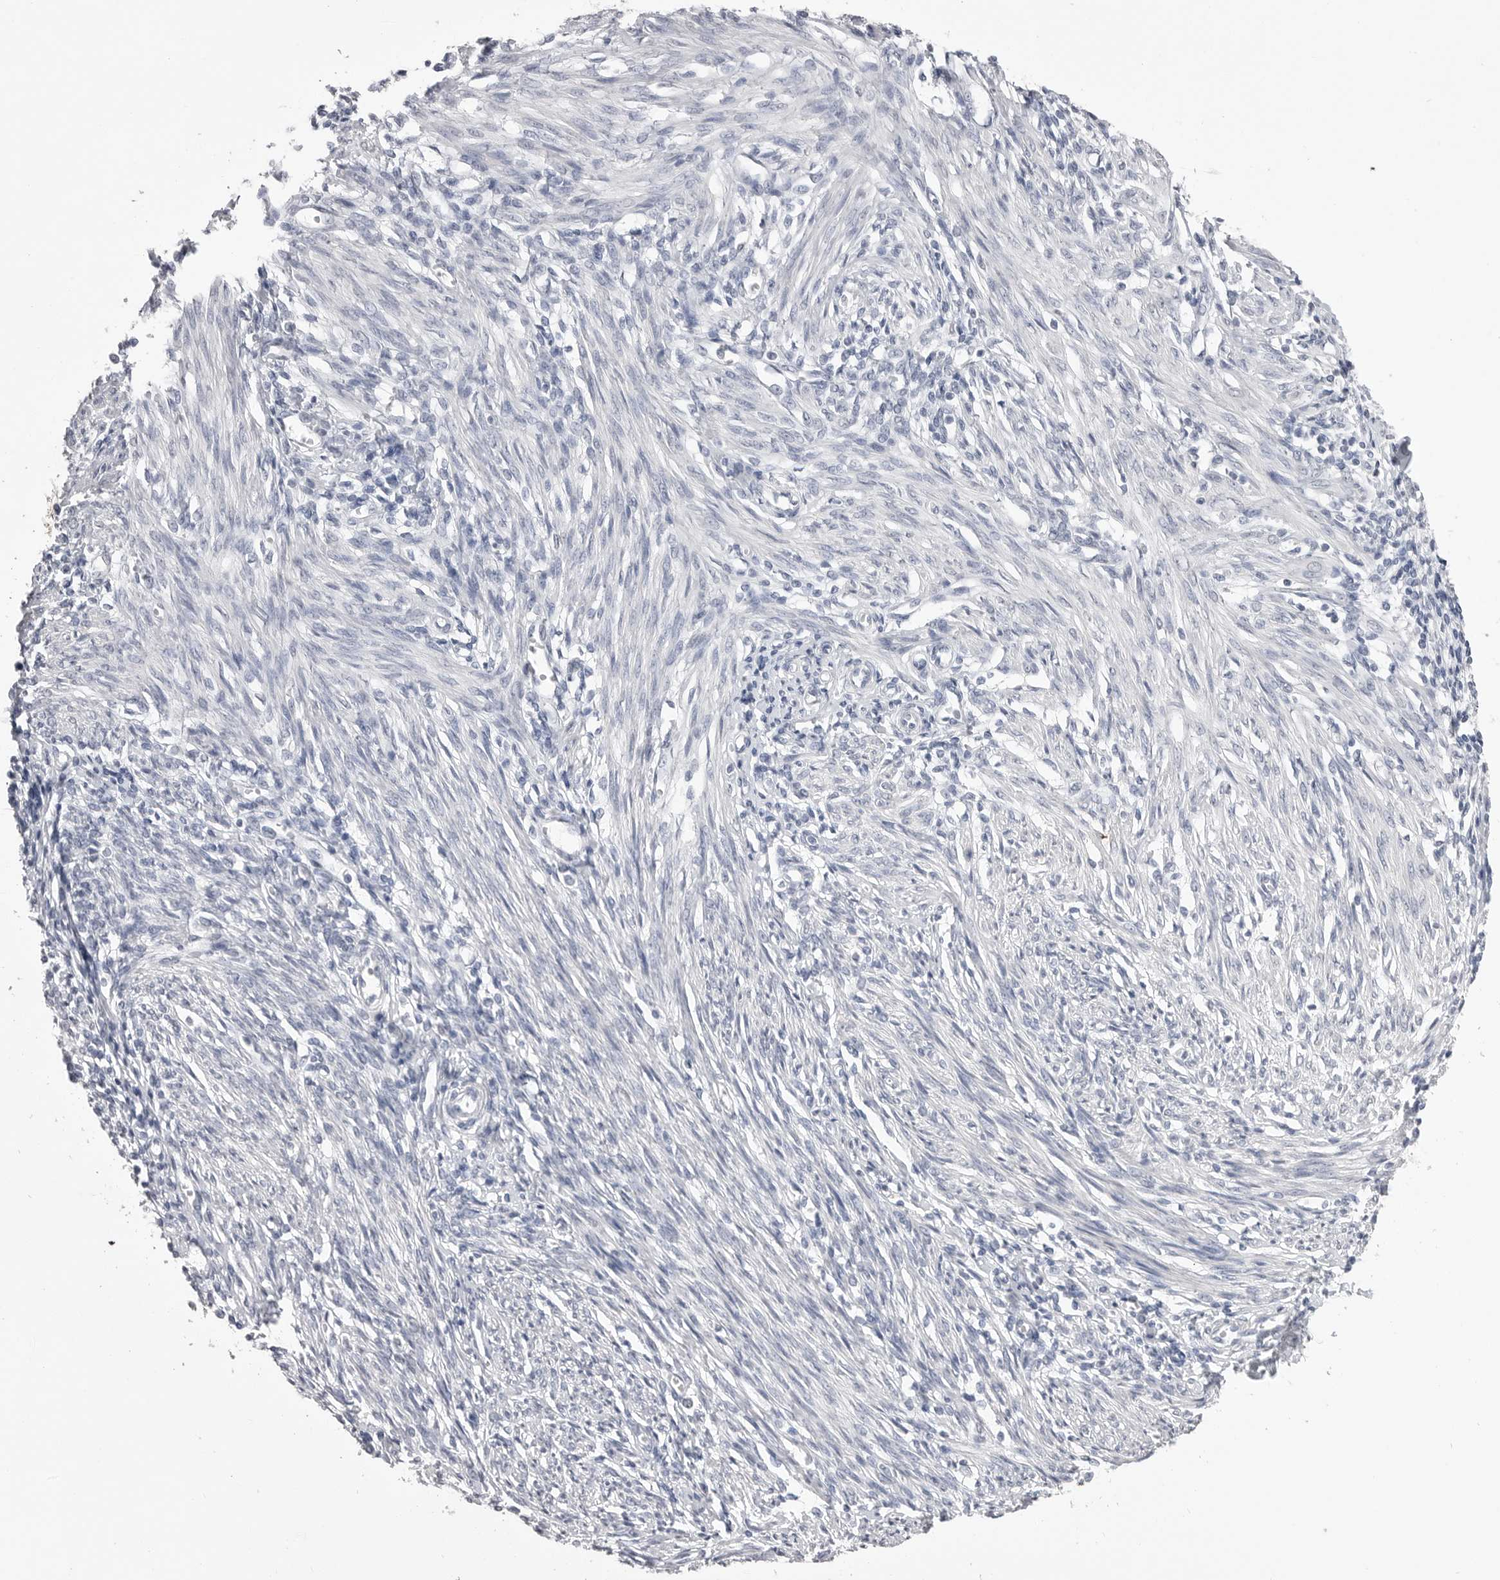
{"staining": {"intensity": "negative", "quantity": "none", "location": "none"}, "tissue": "endometrium", "cell_type": "Cells in endometrial stroma", "image_type": "normal", "snomed": [{"axis": "morphology", "description": "Normal tissue, NOS"}, {"axis": "topography", "description": "Endometrium"}], "caption": "Immunohistochemistry micrograph of benign endometrium: human endometrium stained with DAB (3,3'-diaminobenzidine) displays no significant protein positivity in cells in endometrial stroma. Brightfield microscopy of immunohistochemistry (IHC) stained with DAB (3,3'-diaminobenzidine) (brown) and hematoxylin (blue), captured at high magnification.", "gene": "ICAM5", "patient": {"sex": "female", "age": 66}}